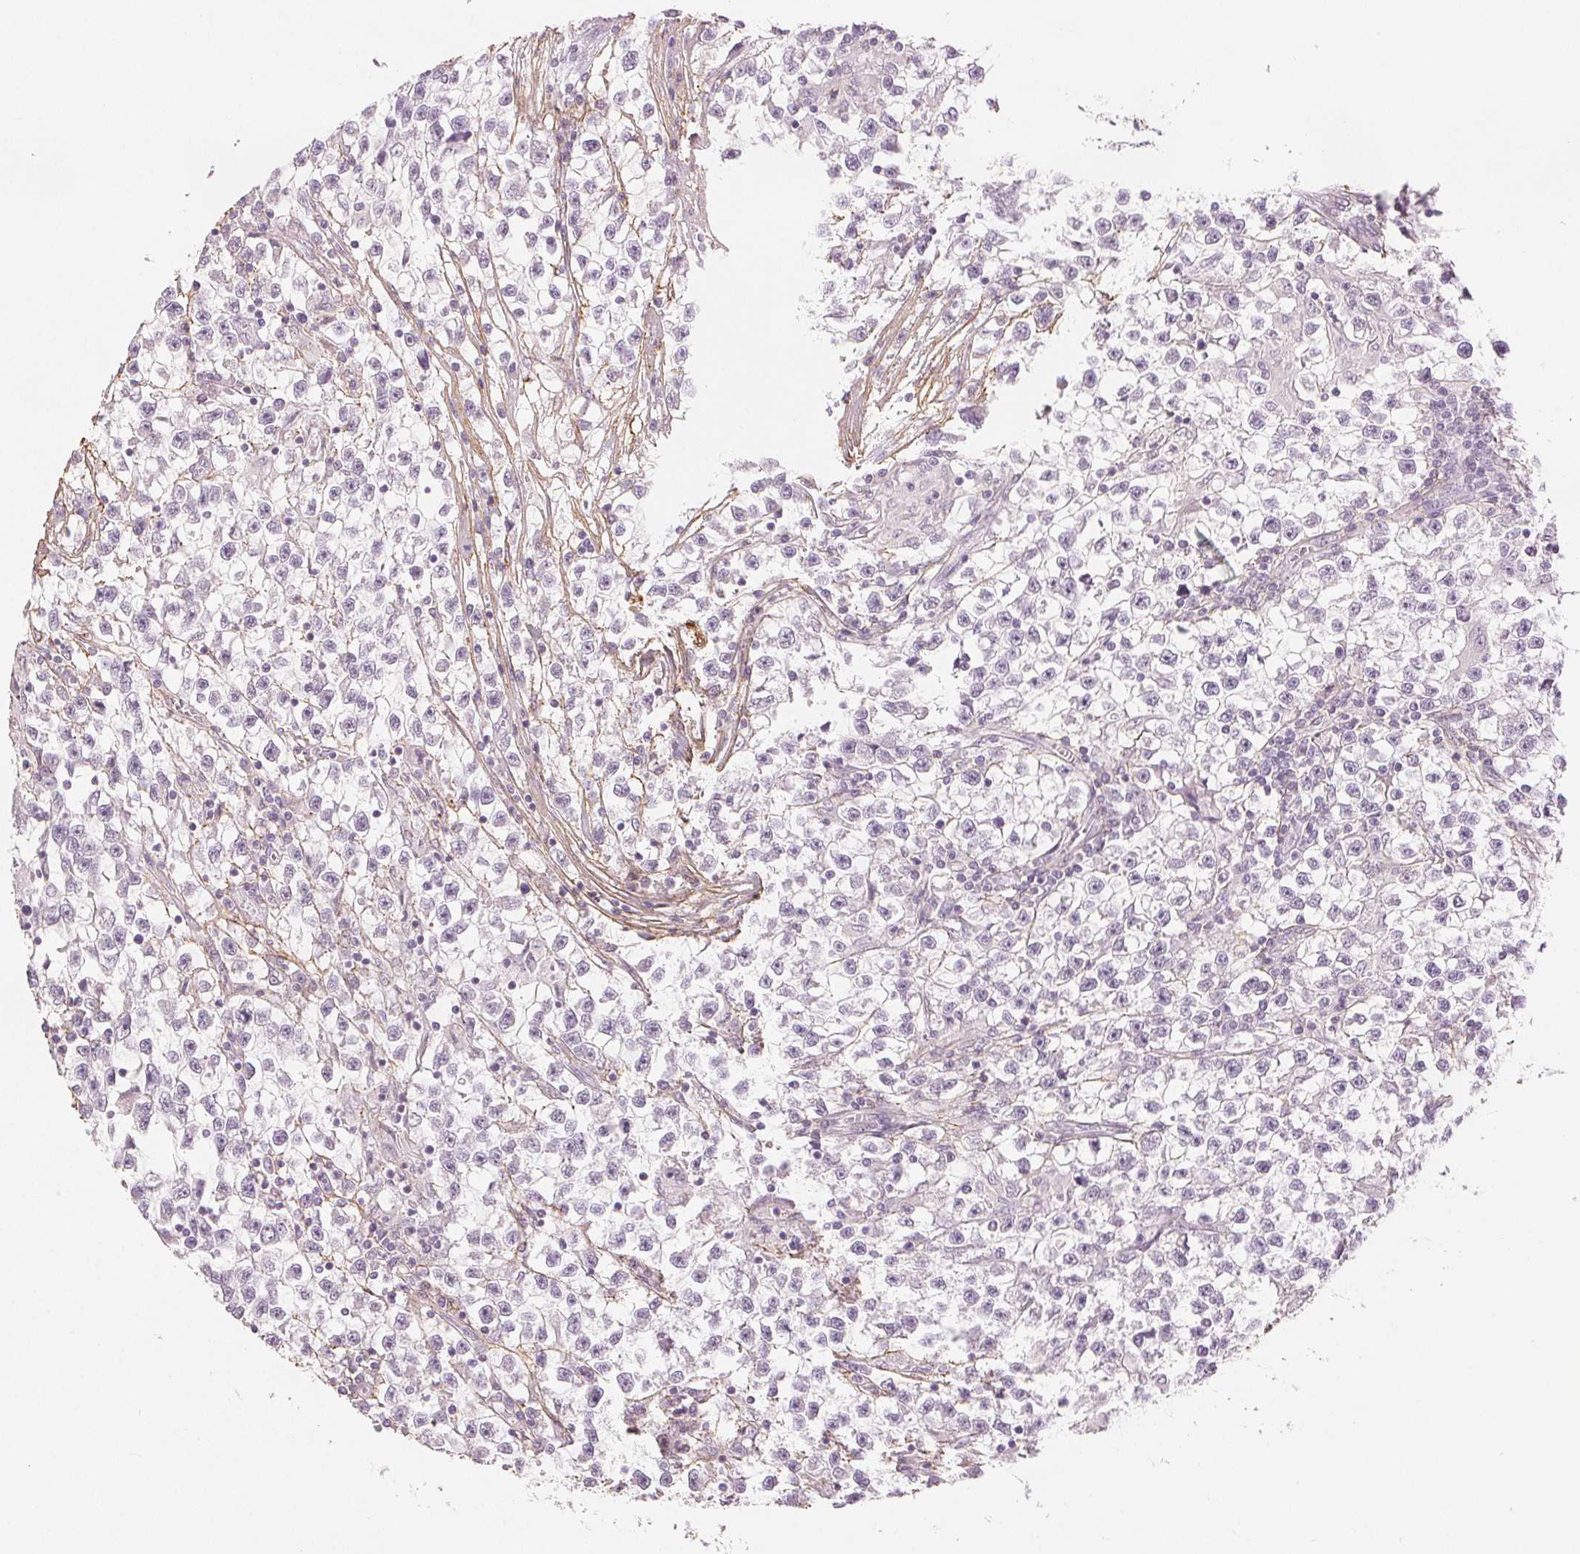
{"staining": {"intensity": "negative", "quantity": "none", "location": "none"}, "tissue": "testis cancer", "cell_type": "Tumor cells", "image_type": "cancer", "snomed": [{"axis": "morphology", "description": "Seminoma, NOS"}, {"axis": "topography", "description": "Testis"}], "caption": "Tumor cells show no significant staining in seminoma (testis). Nuclei are stained in blue.", "gene": "FBN1", "patient": {"sex": "male", "age": 31}}